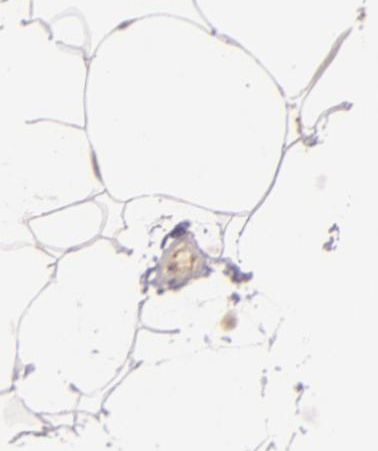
{"staining": {"intensity": "moderate", "quantity": "<25%", "location": "cytoplasmic/membranous"}, "tissue": "adipose tissue", "cell_type": "Adipocytes", "image_type": "normal", "snomed": [{"axis": "morphology", "description": "Normal tissue, NOS"}, {"axis": "morphology", "description": "Duct carcinoma"}, {"axis": "topography", "description": "Breast"}, {"axis": "topography", "description": "Adipose tissue"}], "caption": "DAB immunohistochemical staining of normal adipose tissue demonstrates moderate cytoplasmic/membranous protein expression in approximately <25% of adipocytes. (Brightfield microscopy of DAB IHC at high magnification).", "gene": "PPP1R3F", "patient": {"sex": "female", "age": 37}}